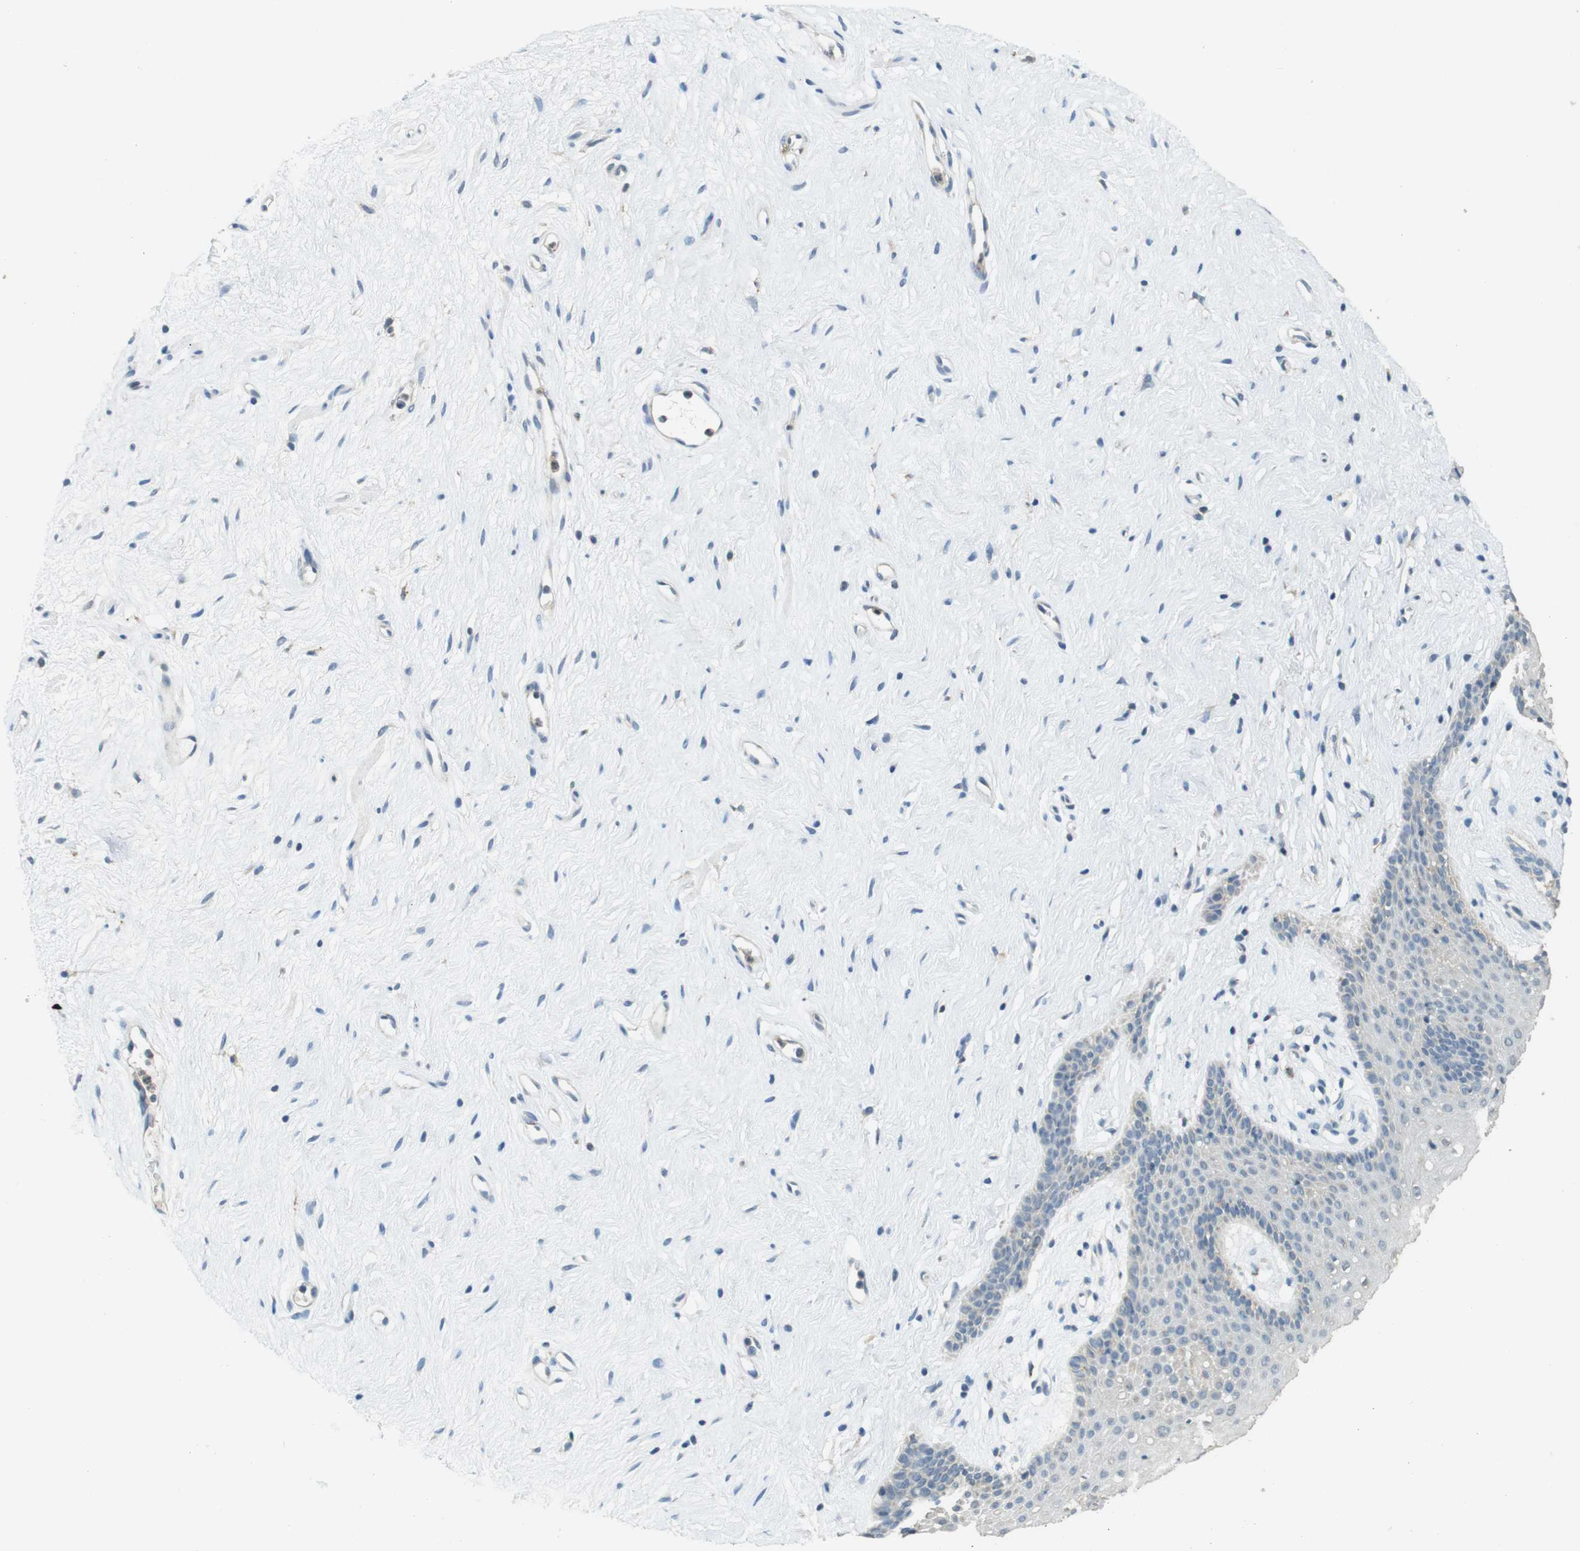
{"staining": {"intensity": "negative", "quantity": "none", "location": "none"}, "tissue": "vagina", "cell_type": "Squamous epithelial cells", "image_type": "normal", "snomed": [{"axis": "morphology", "description": "Normal tissue, NOS"}, {"axis": "topography", "description": "Vagina"}], "caption": "Immunohistochemistry of unremarkable vagina reveals no expression in squamous epithelial cells. (DAB immunohistochemistry, high magnification).", "gene": "BRI3BP", "patient": {"sex": "female", "age": 44}}